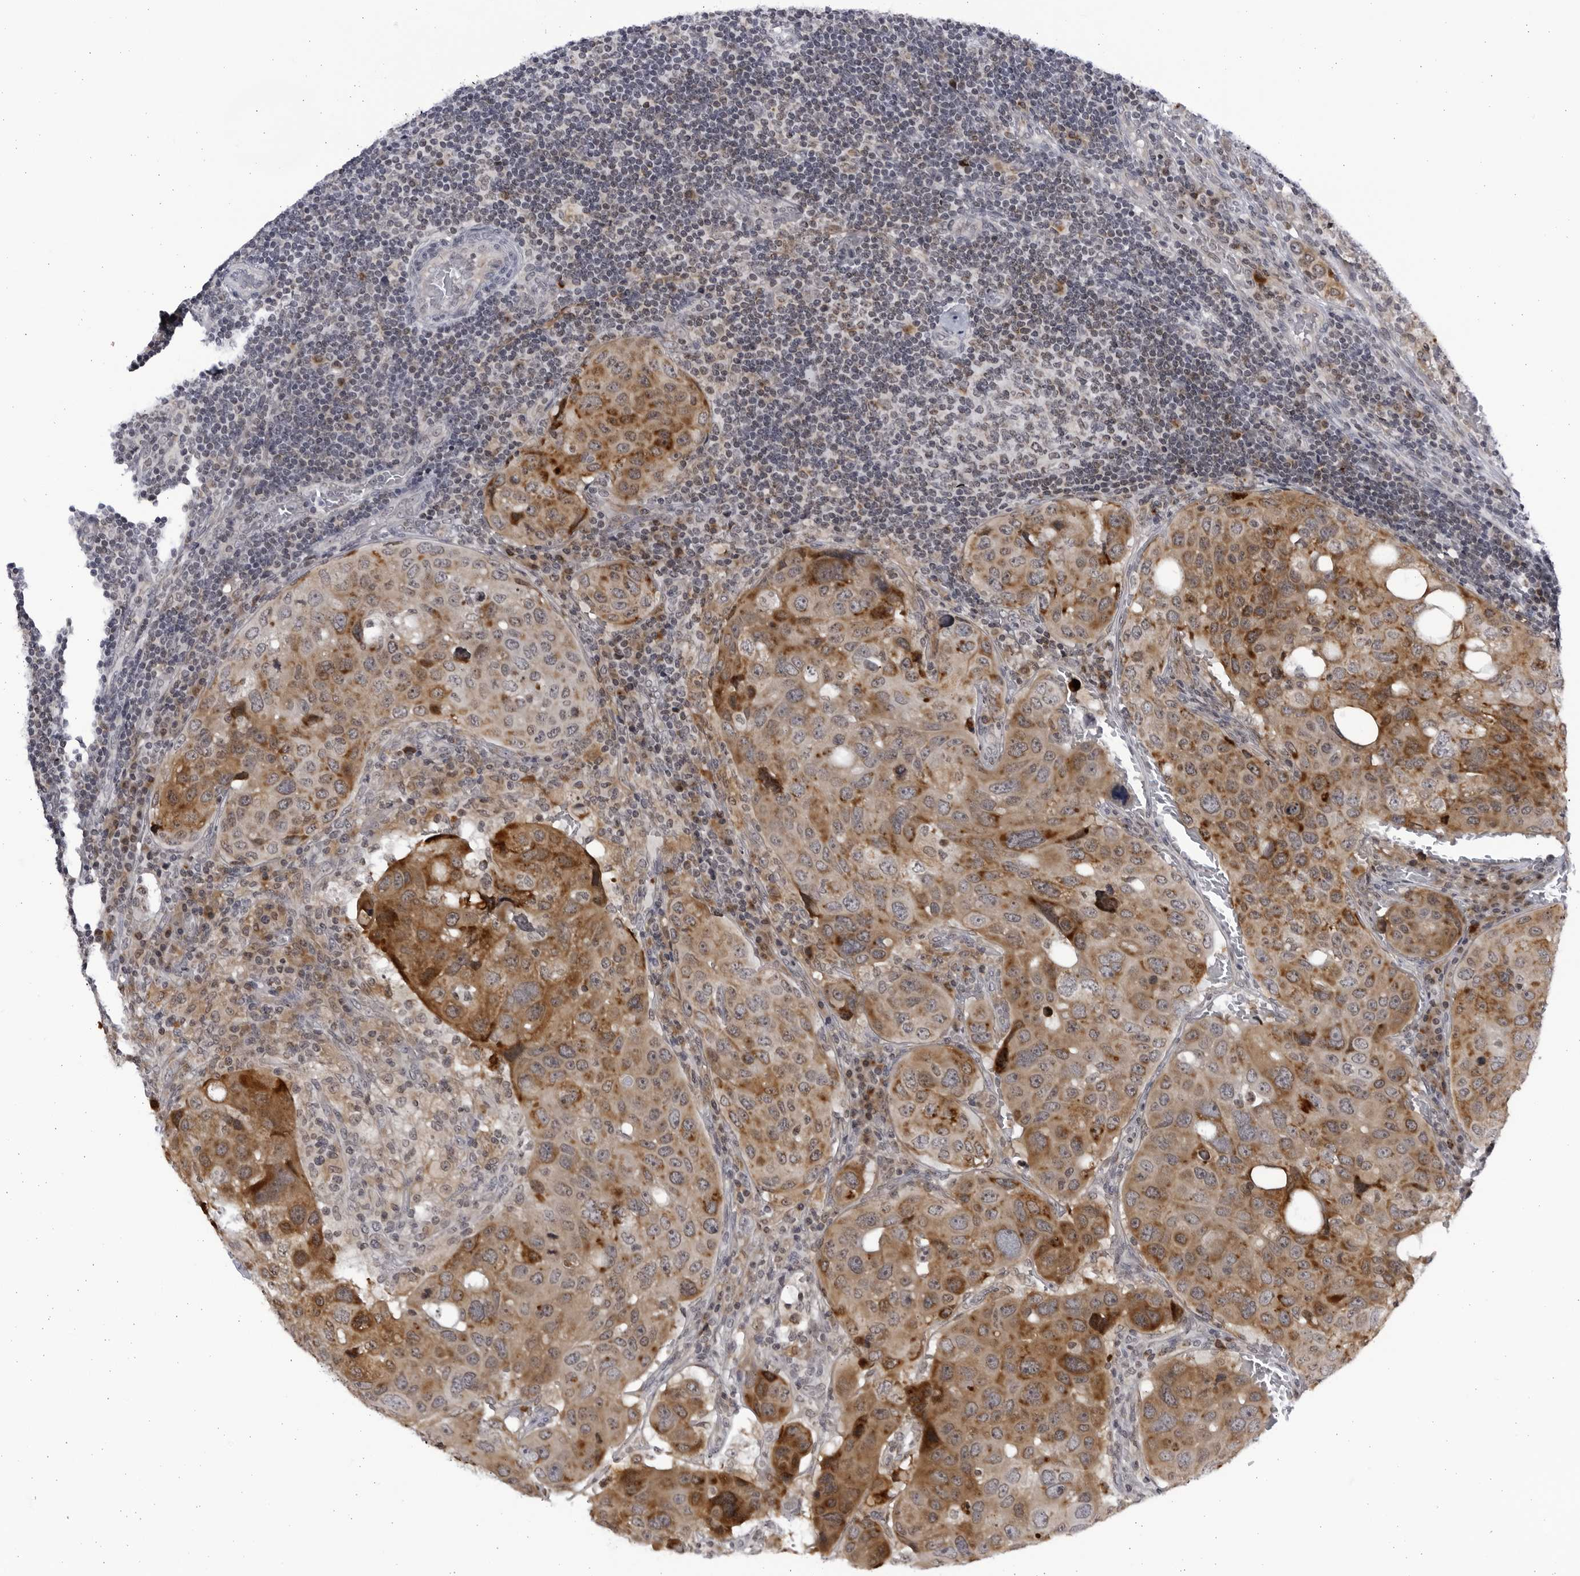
{"staining": {"intensity": "moderate", "quantity": ">75%", "location": "cytoplasmic/membranous"}, "tissue": "urothelial cancer", "cell_type": "Tumor cells", "image_type": "cancer", "snomed": [{"axis": "morphology", "description": "Urothelial carcinoma, High grade"}, {"axis": "topography", "description": "Lymph node"}, {"axis": "topography", "description": "Urinary bladder"}], "caption": "IHC micrograph of neoplastic tissue: urothelial carcinoma (high-grade) stained using immunohistochemistry (IHC) demonstrates medium levels of moderate protein expression localized specifically in the cytoplasmic/membranous of tumor cells, appearing as a cytoplasmic/membranous brown color.", "gene": "SLC25A22", "patient": {"sex": "male", "age": 51}}